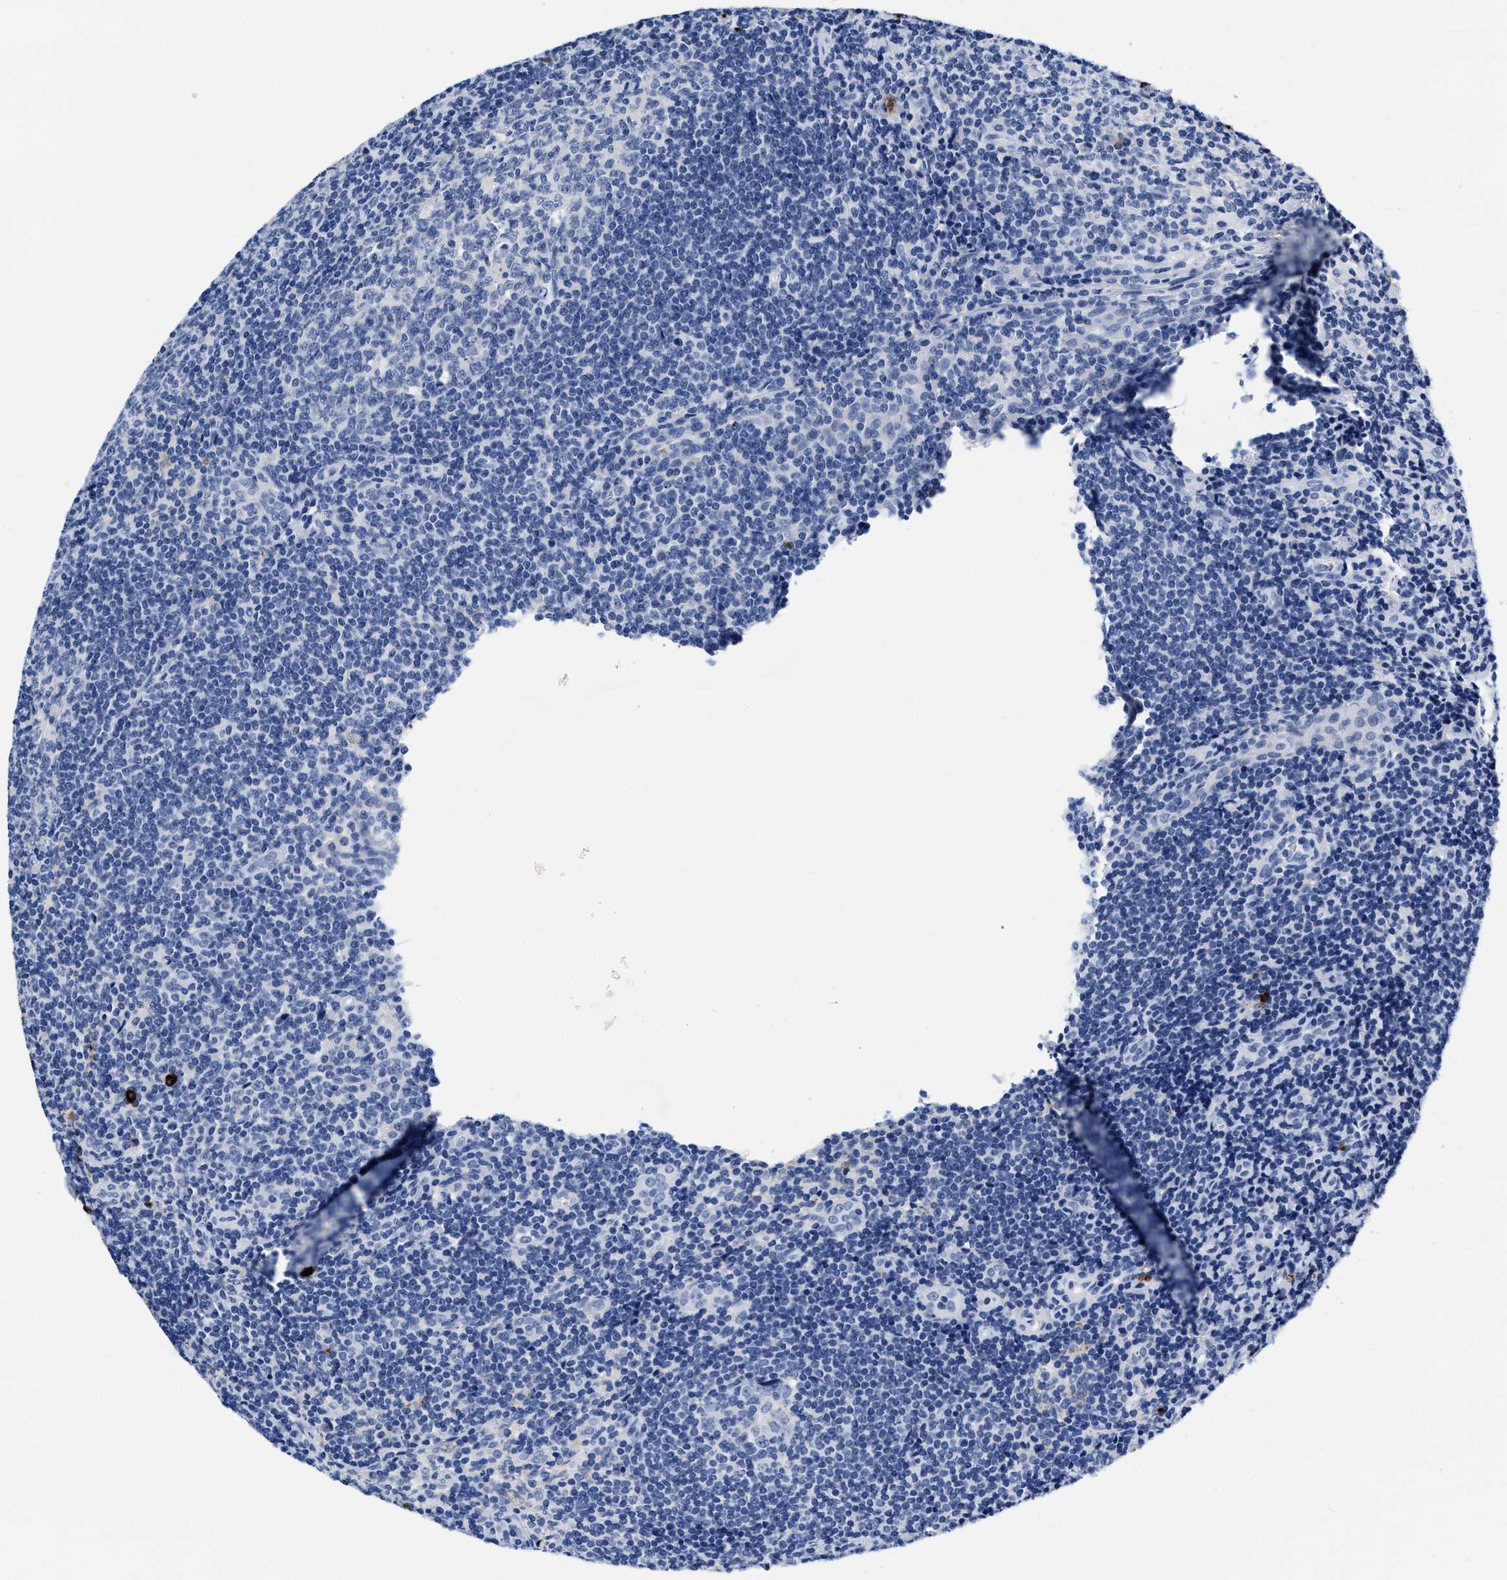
{"staining": {"intensity": "negative", "quantity": "none", "location": "none"}, "tissue": "tonsil", "cell_type": "Germinal center cells", "image_type": "normal", "snomed": [{"axis": "morphology", "description": "Normal tissue, NOS"}, {"axis": "topography", "description": "Tonsil"}], "caption": "An IHC histopathology image of unremarkable tonsil is shown. There is no staining in germinal center cells of tonsil.", "gene": "CER1", "patient": {"sex": "male", "age": 37}}